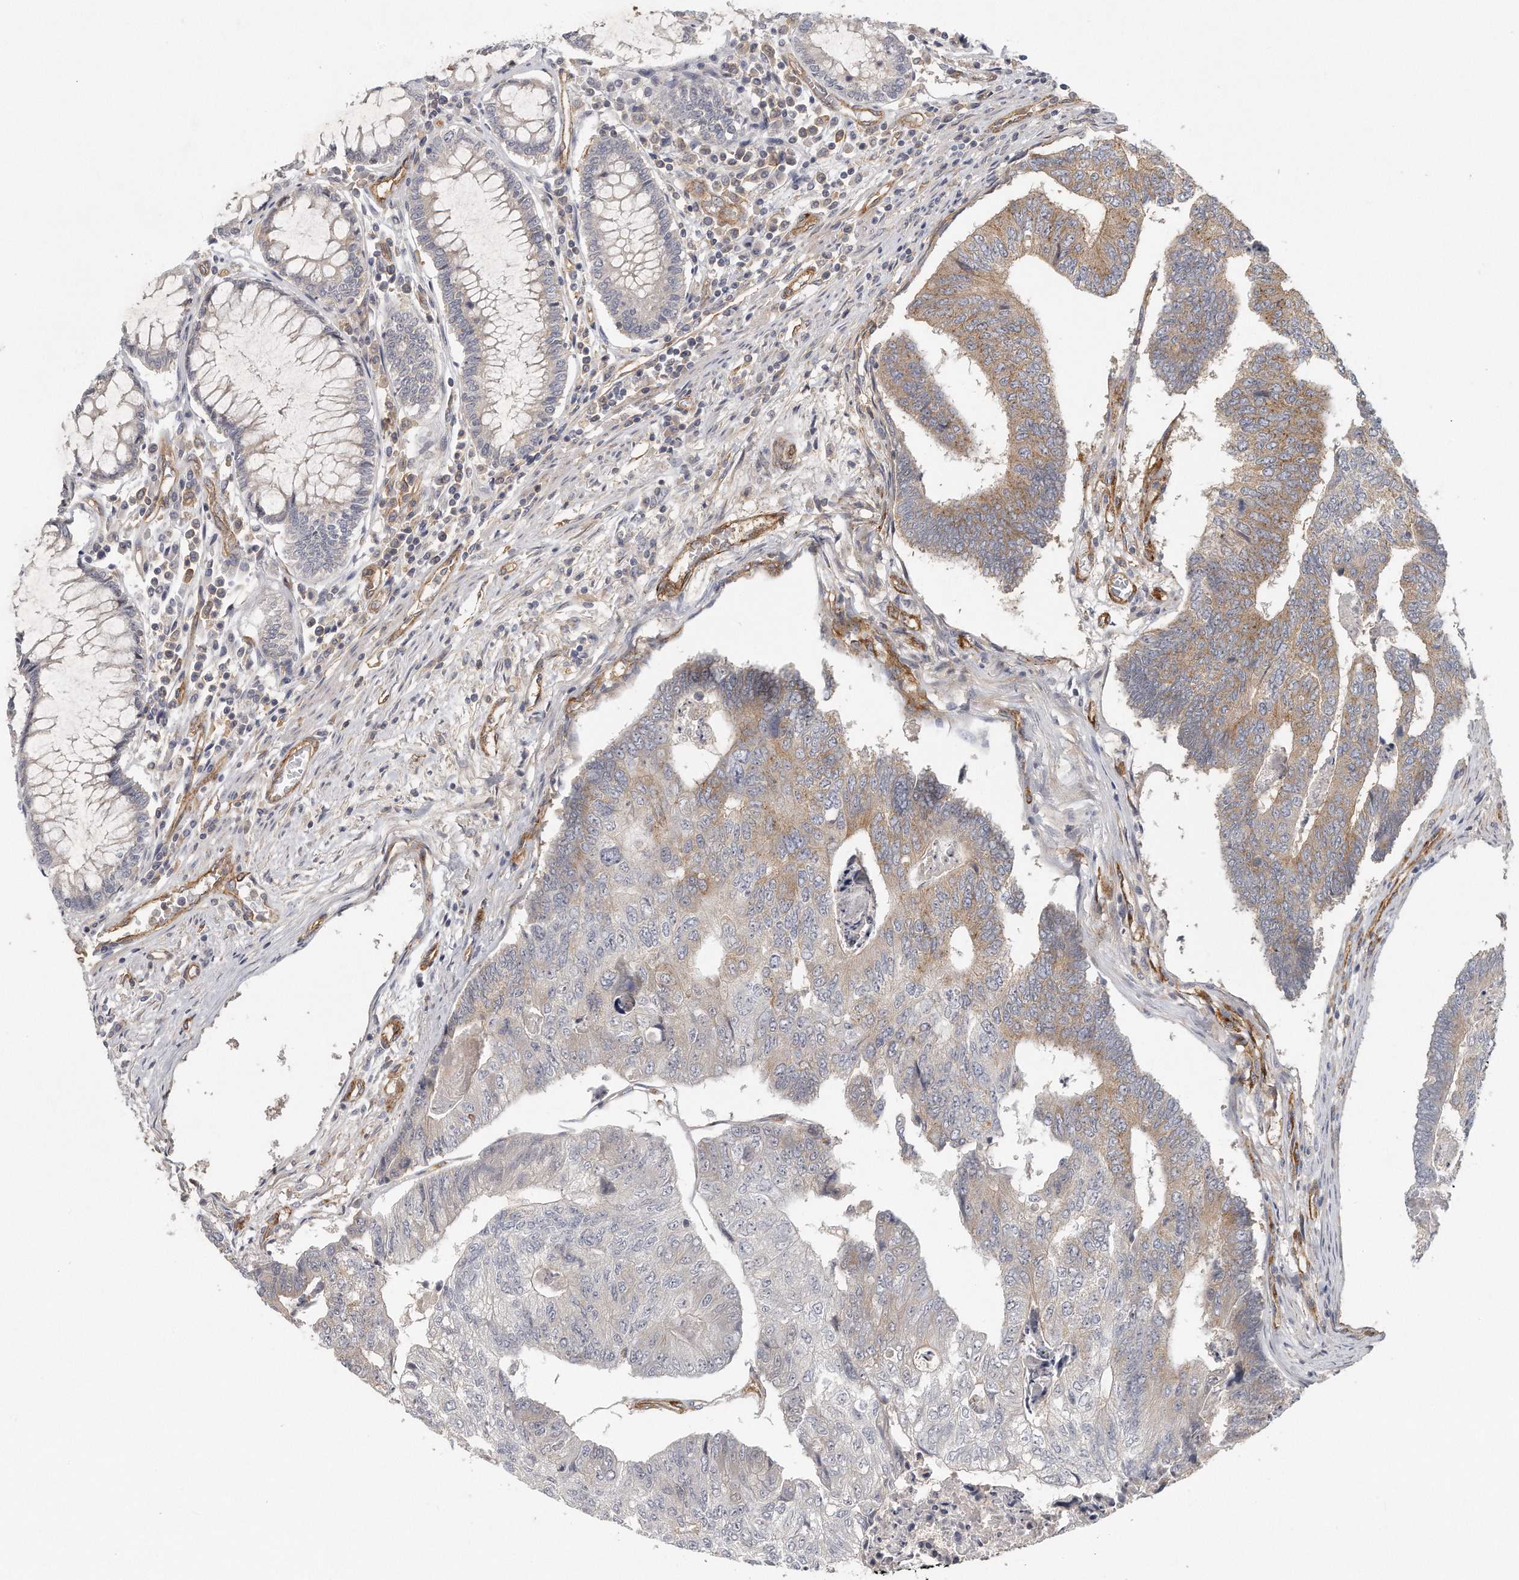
{"staining": {"intensity": "weak", "quantity": "25%-75%", "location": "cytoplasmic/membranous"}, "tissue": "colorectal cancer", "cell_type": "Tumor cells", "image_type": "cancer", "snomed": [{"axis": "morphology", "description": "Adenocarcinoma, NOS"}, {"axis": "topography", "description": "Colon"}], "caption": "Protein expression analysis of human adenocarcinoma (colorectal) reveals weak cytoplasmic/membranous expression in approximately 25%-75% of tumor cells.", "gene": "MTERF4", "patient": {"sex": "female", "age": 67}}